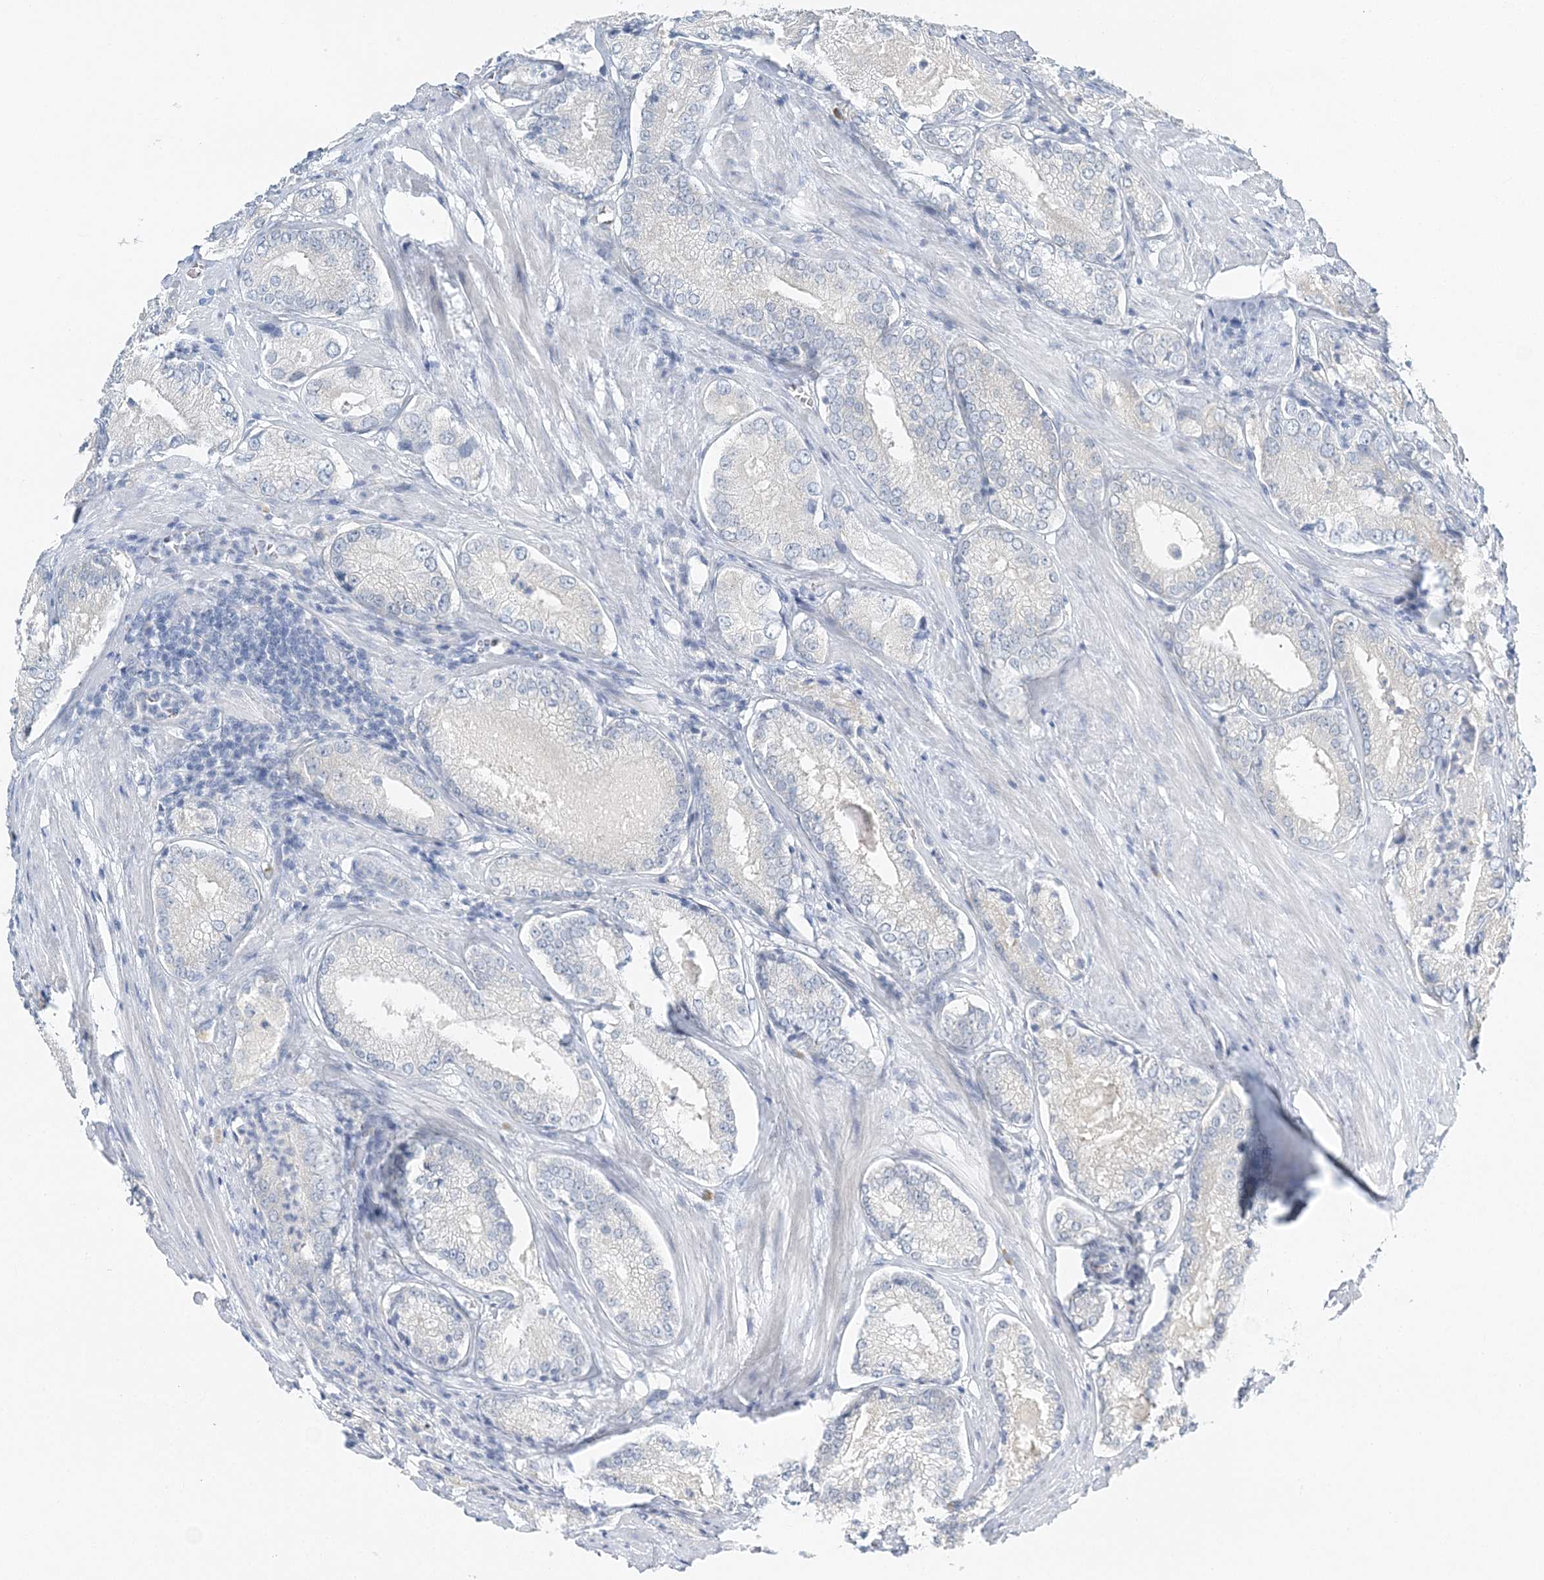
{"staining": {"intensity": "negative", "quantity": "none", "location": "none"}, "tissue": "prostate cancer", "cell_type": "Tumor cells", "image_type": "cancer", "snomed": [{"axis": "morphology", "description": "Adenocarcinoma, Low grade"}, {"axis": "topography", "description": "Prostate"}], "caption": "Tumor cells show no significant positivity in low-grade adenocarcinoma (prostate). (DAB (3,3'-diaminobenzidine) IHC with hematoxylin counter stain).", "gene": "VILL", "patient": {"sex": "male", "age": 54}}